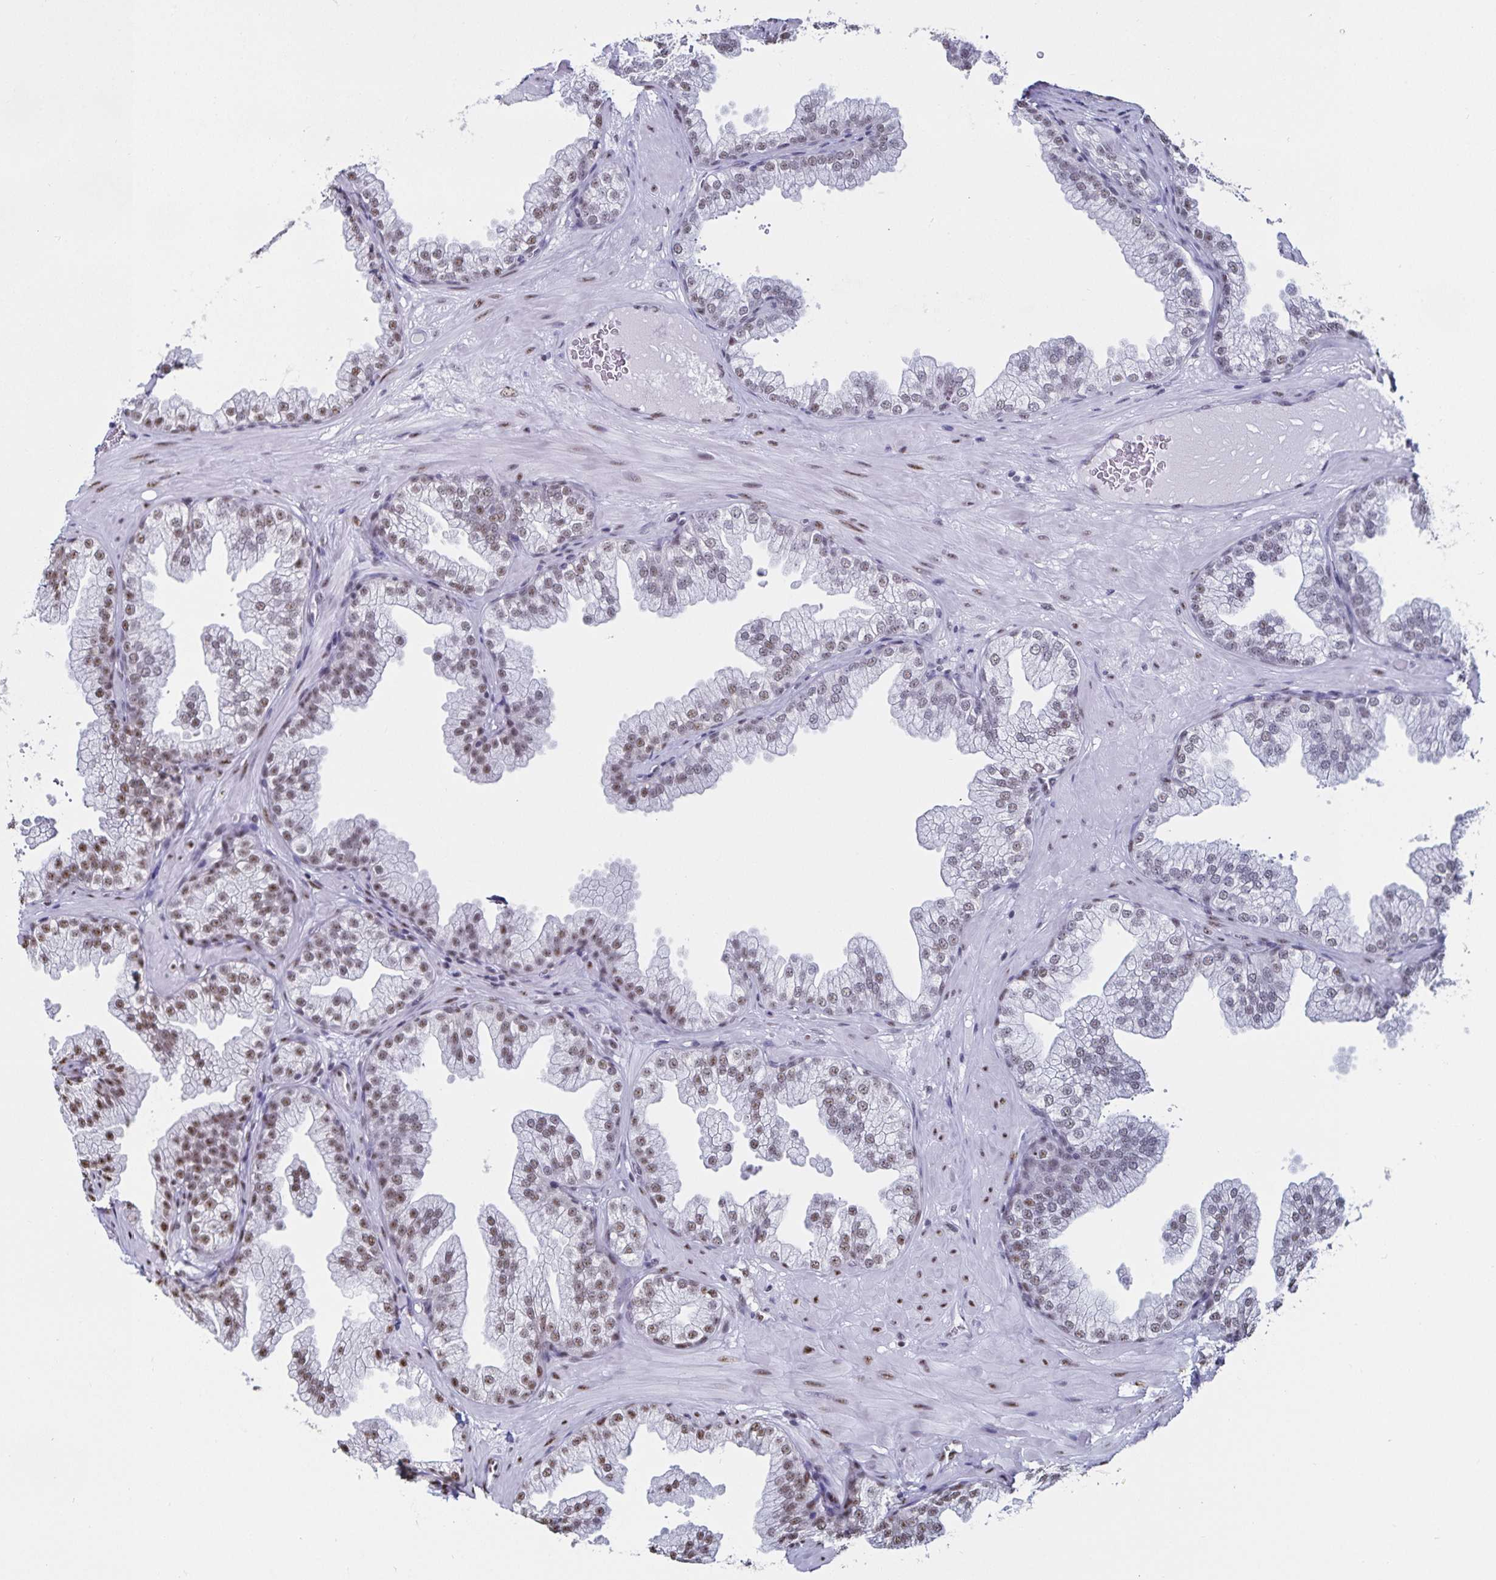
{"staining": {"intensity": "moderate", "quantity": "25%-75%", "location": "nuclear"}, "tissue": "prostate", "cell_type": "Glandular cells", "image_type": "normal", "snomed": [{"axis": "morphology", "description": "Normal tissue, NOS"}, {"axis": "topography", "description": "Prostate"}], "caption": "IHC (DAB (3,3'-diaminobenzidine)) staining of normal human prostate reveals moderate nuclear protein expression in about 25%-75% of glandular cells. IHC stains the protein of interest in brown and the nuclei are stained blue.", "gene": "DDX39B", "patient": {"sex": "male", "age": 37}}